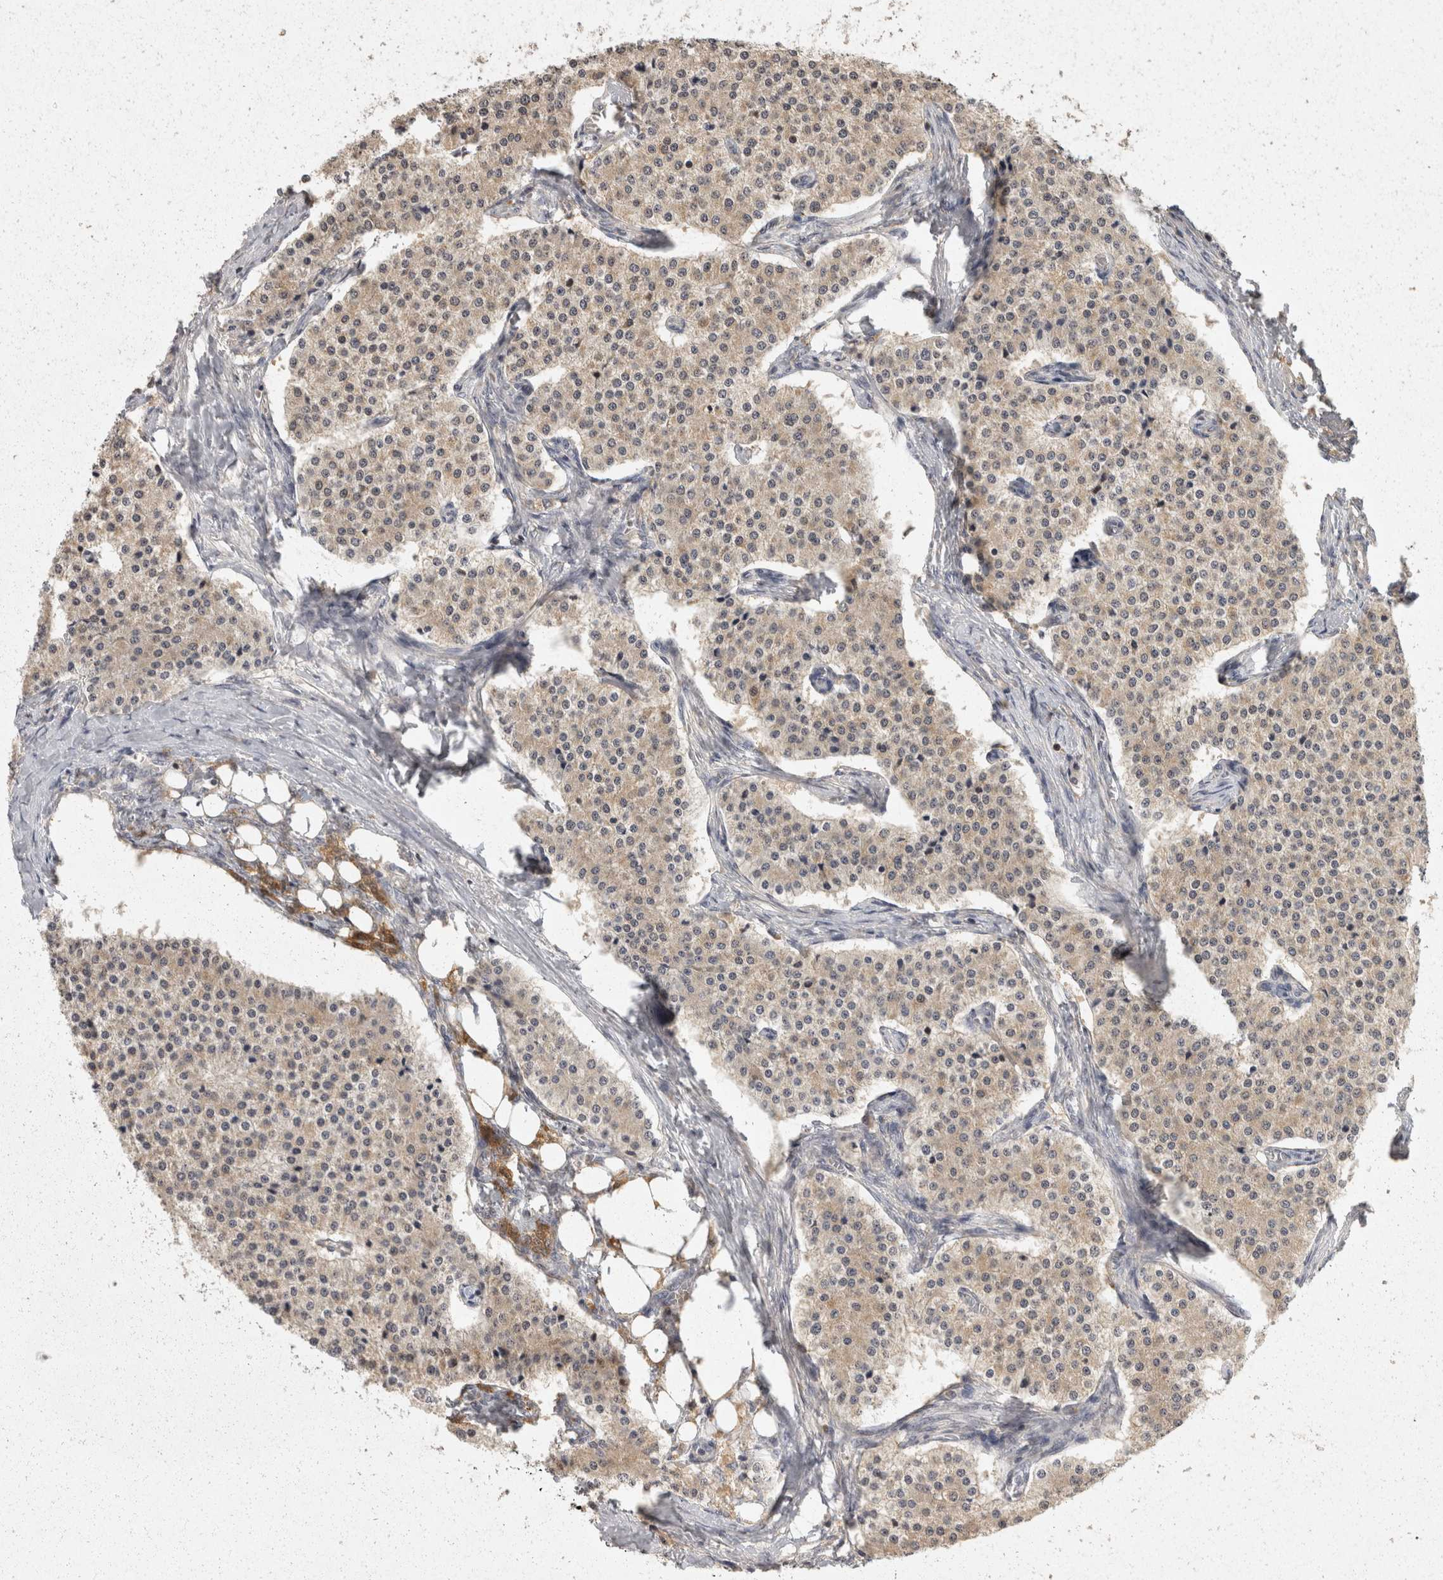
{"staining": {"intensity": "weak", "quantity": ">75%", "location": "cytoplasmic/membranous"}, "tissue": "carcinoid", "cell_type": "Tumor cells", "image_type": "cancer", "snomed": [{"axis": "morphology", "description": "Carcinoid, malignant, NOS"}, {"axis": "topography", "description": "Colon"}], "caption": "Immunohistochemistry histopathology image of carcinoid (malignant) stained for a protein (brown), which shows low levels of weak cytoplasmic/membranous expression in approximately >75% of tumor cells.", "gene": "ACAT2", "patient": {"sex": "female", "age": 52}}